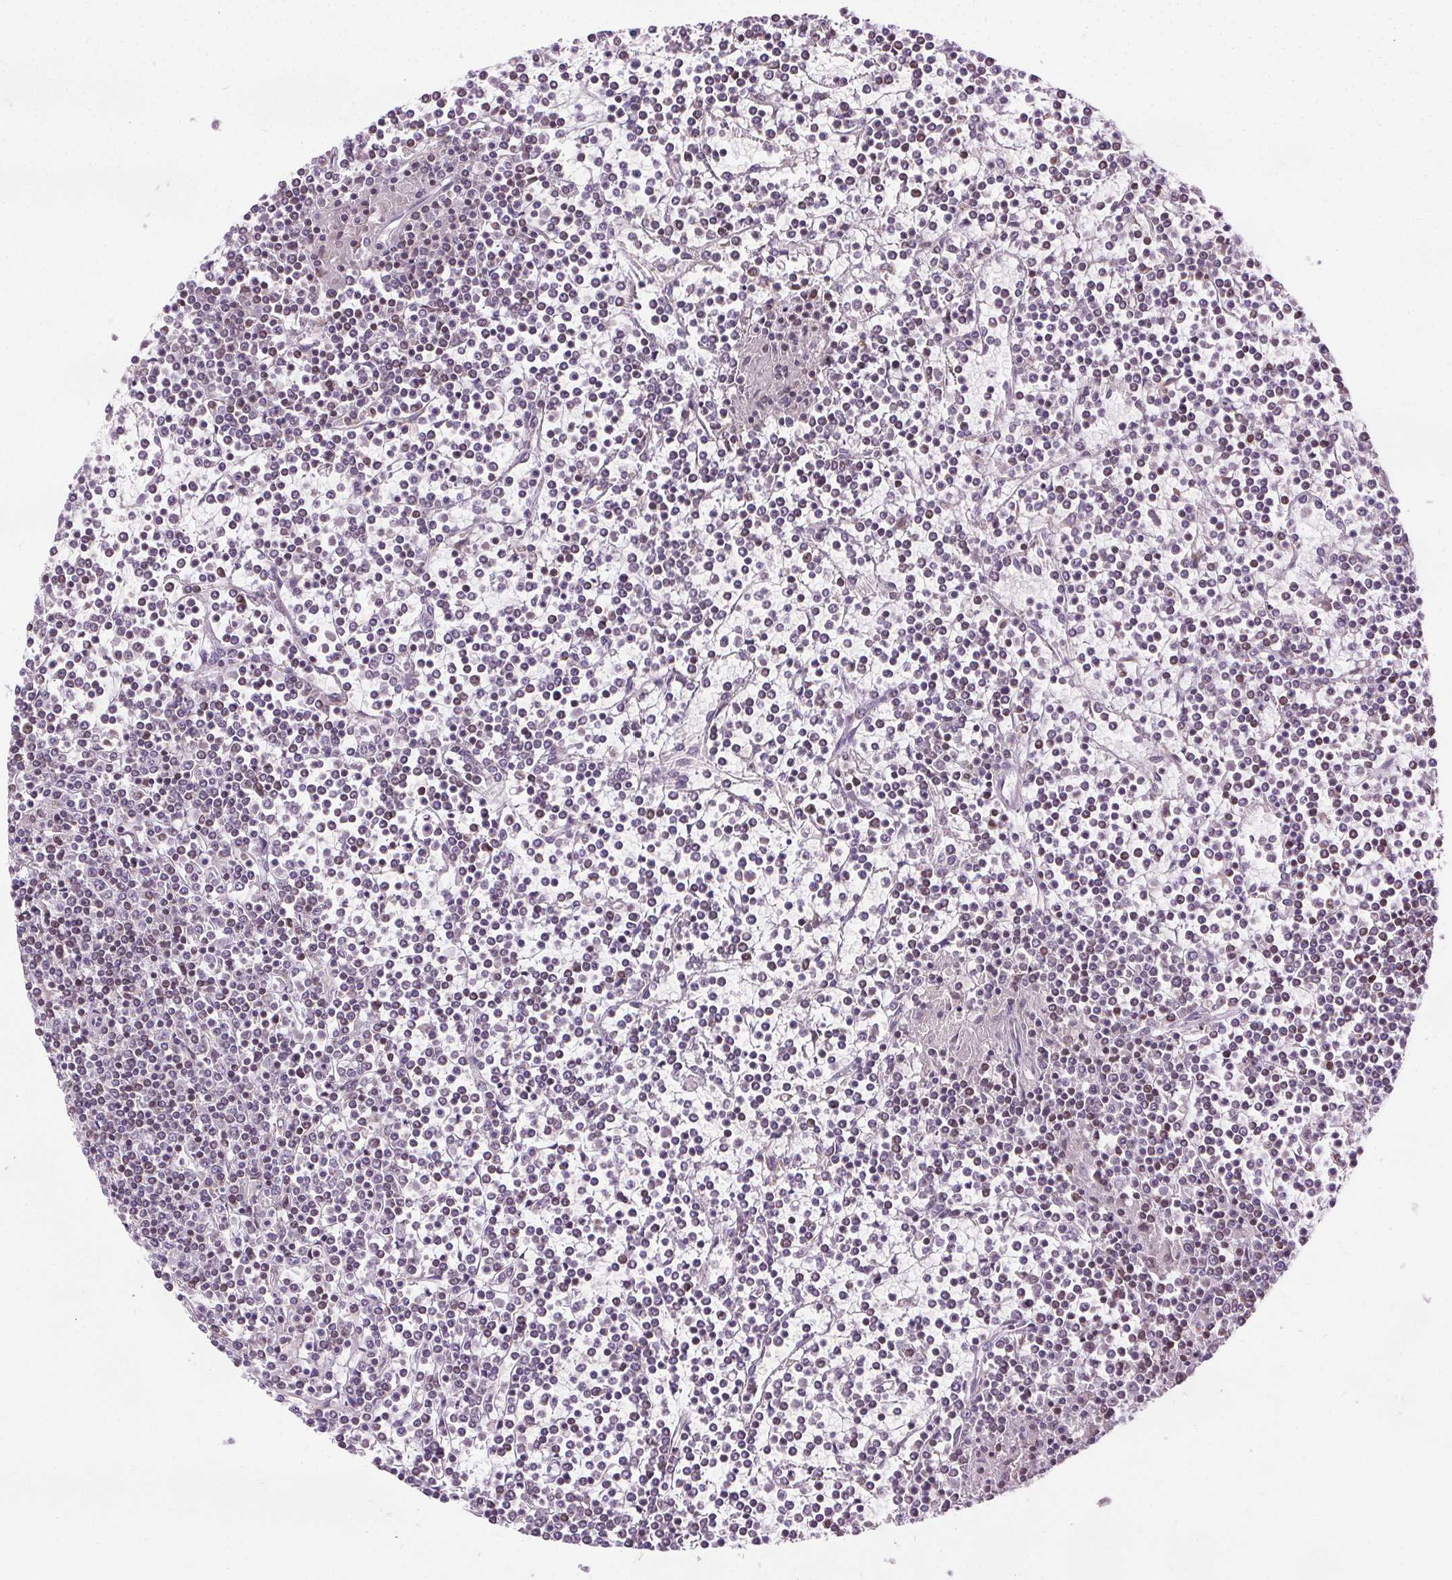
{"staining": {"intensity": "negative", "quantity": "none", "location": "none"}, "tissue": "lymphoma", "cell_type": "Tumor cells", "image_type": "cancer", "snomed": [{"axis": "morphology", "description": "Malignant lymphoma, non-Hodgkin's type, Low grade"}, {"axis": "topography", "description": "Spleen"}], "caption": "The IHC image has no significant positivity in tumor cells of low-grade malignant lymphoma, non-Hodgkin's type tissue.", "gene": "LFNG", "patient": {"sex": "female", "age": 19}}